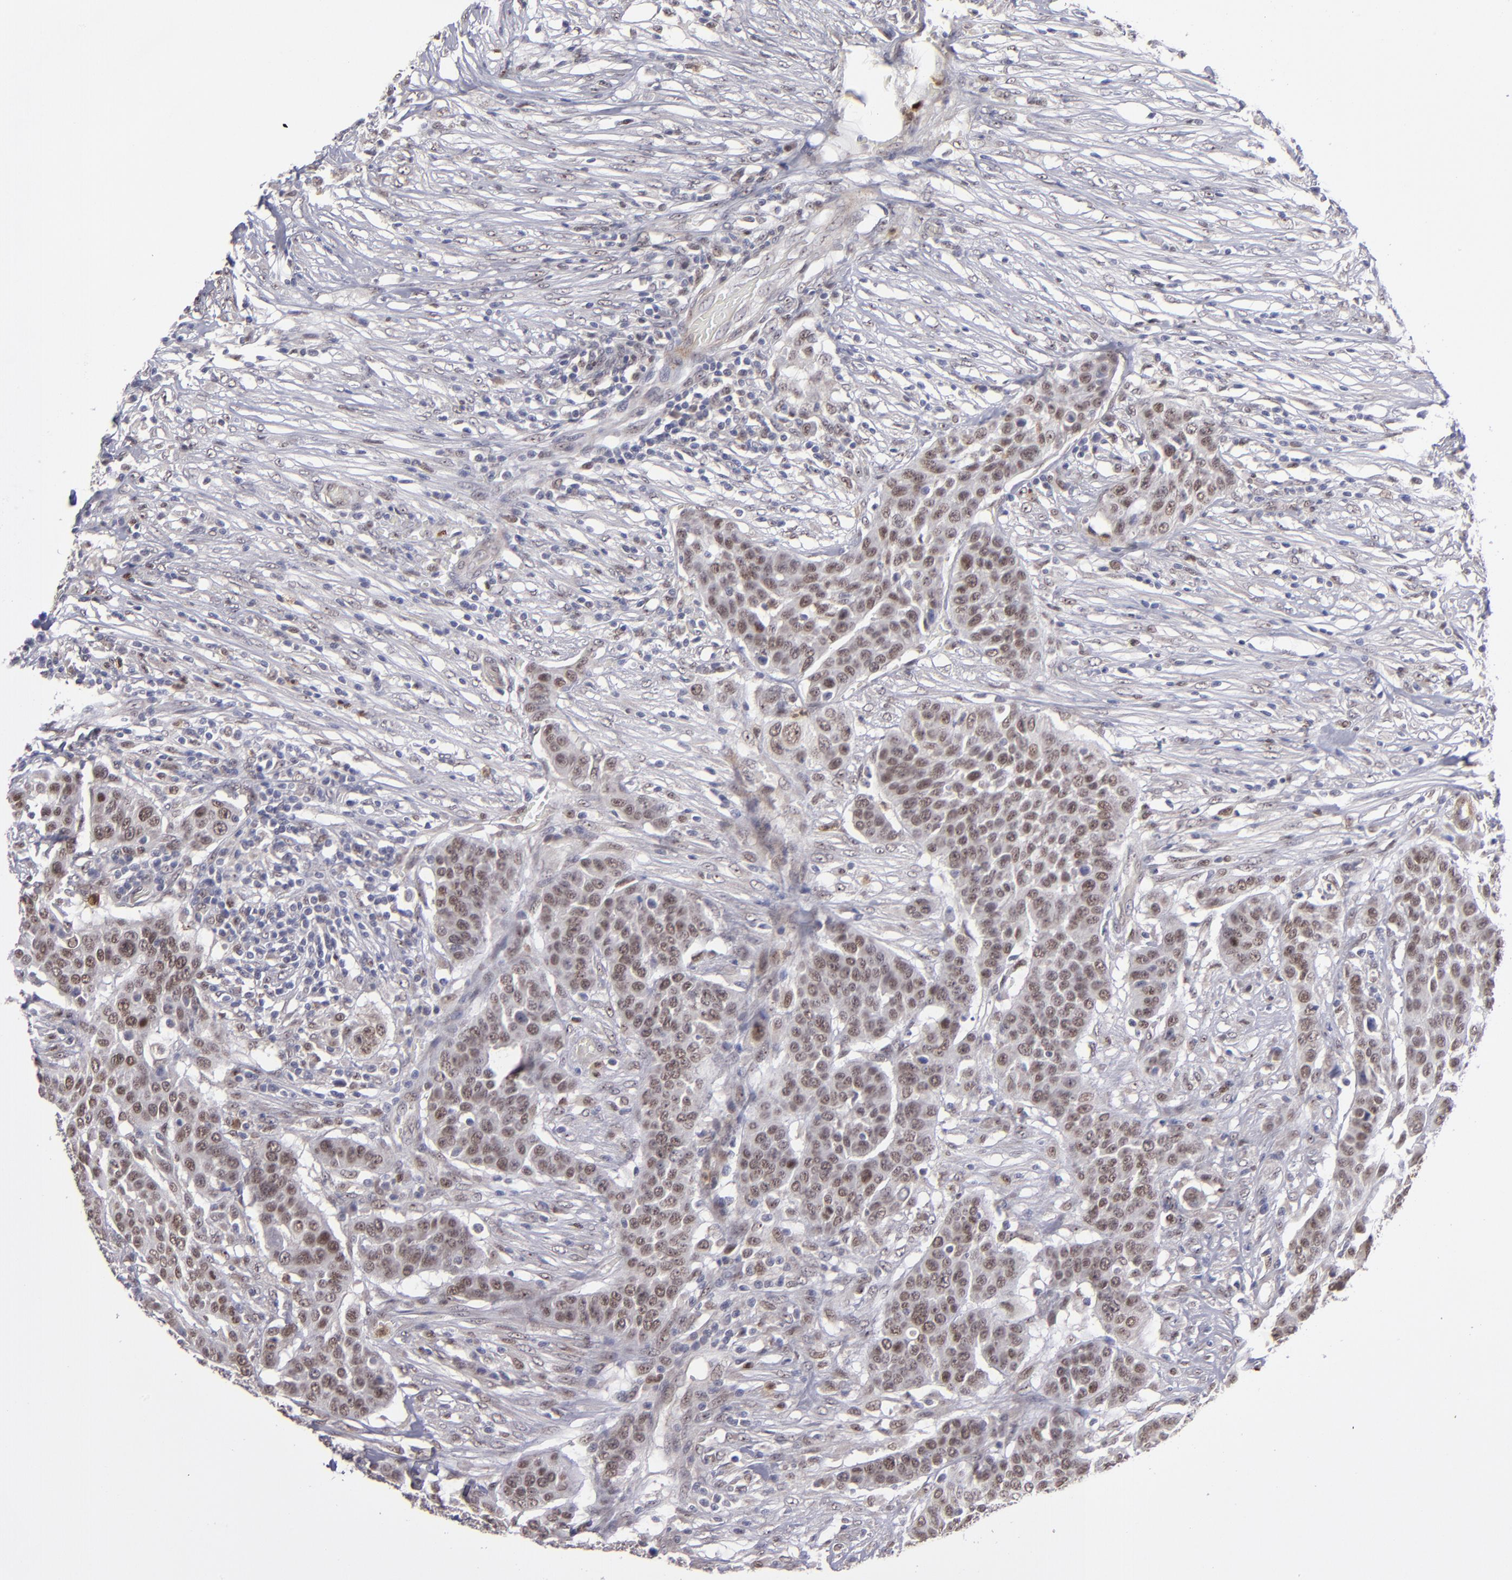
{"staining": {"intensity": "moderate", "quantity": ">75%", "location": "nuclear"}, "tissue": "urothelial cancer", "cell_type": "Tumor cells", "image_type": "cancer", "snomed": [{"axis": "morphology", "description": "Urothelial carcinoma, High grade"}, {"axis": "topography", "description": "Urinary bladder"}], "caption": "IHC staining of urothelial carcinoma (high-grade), which displays medium levels of moderate nuclear expression in about >75% of tumor cells indicating moderate nuclear protein staining. The staining was performed using DAB (3,3'-diaminobenzidine) (brown) for protein detection and nuclei were counterstained in hematoxylin (blue).", "gene": "RREB1", "patient": {"sex": "male", "age": 74}}